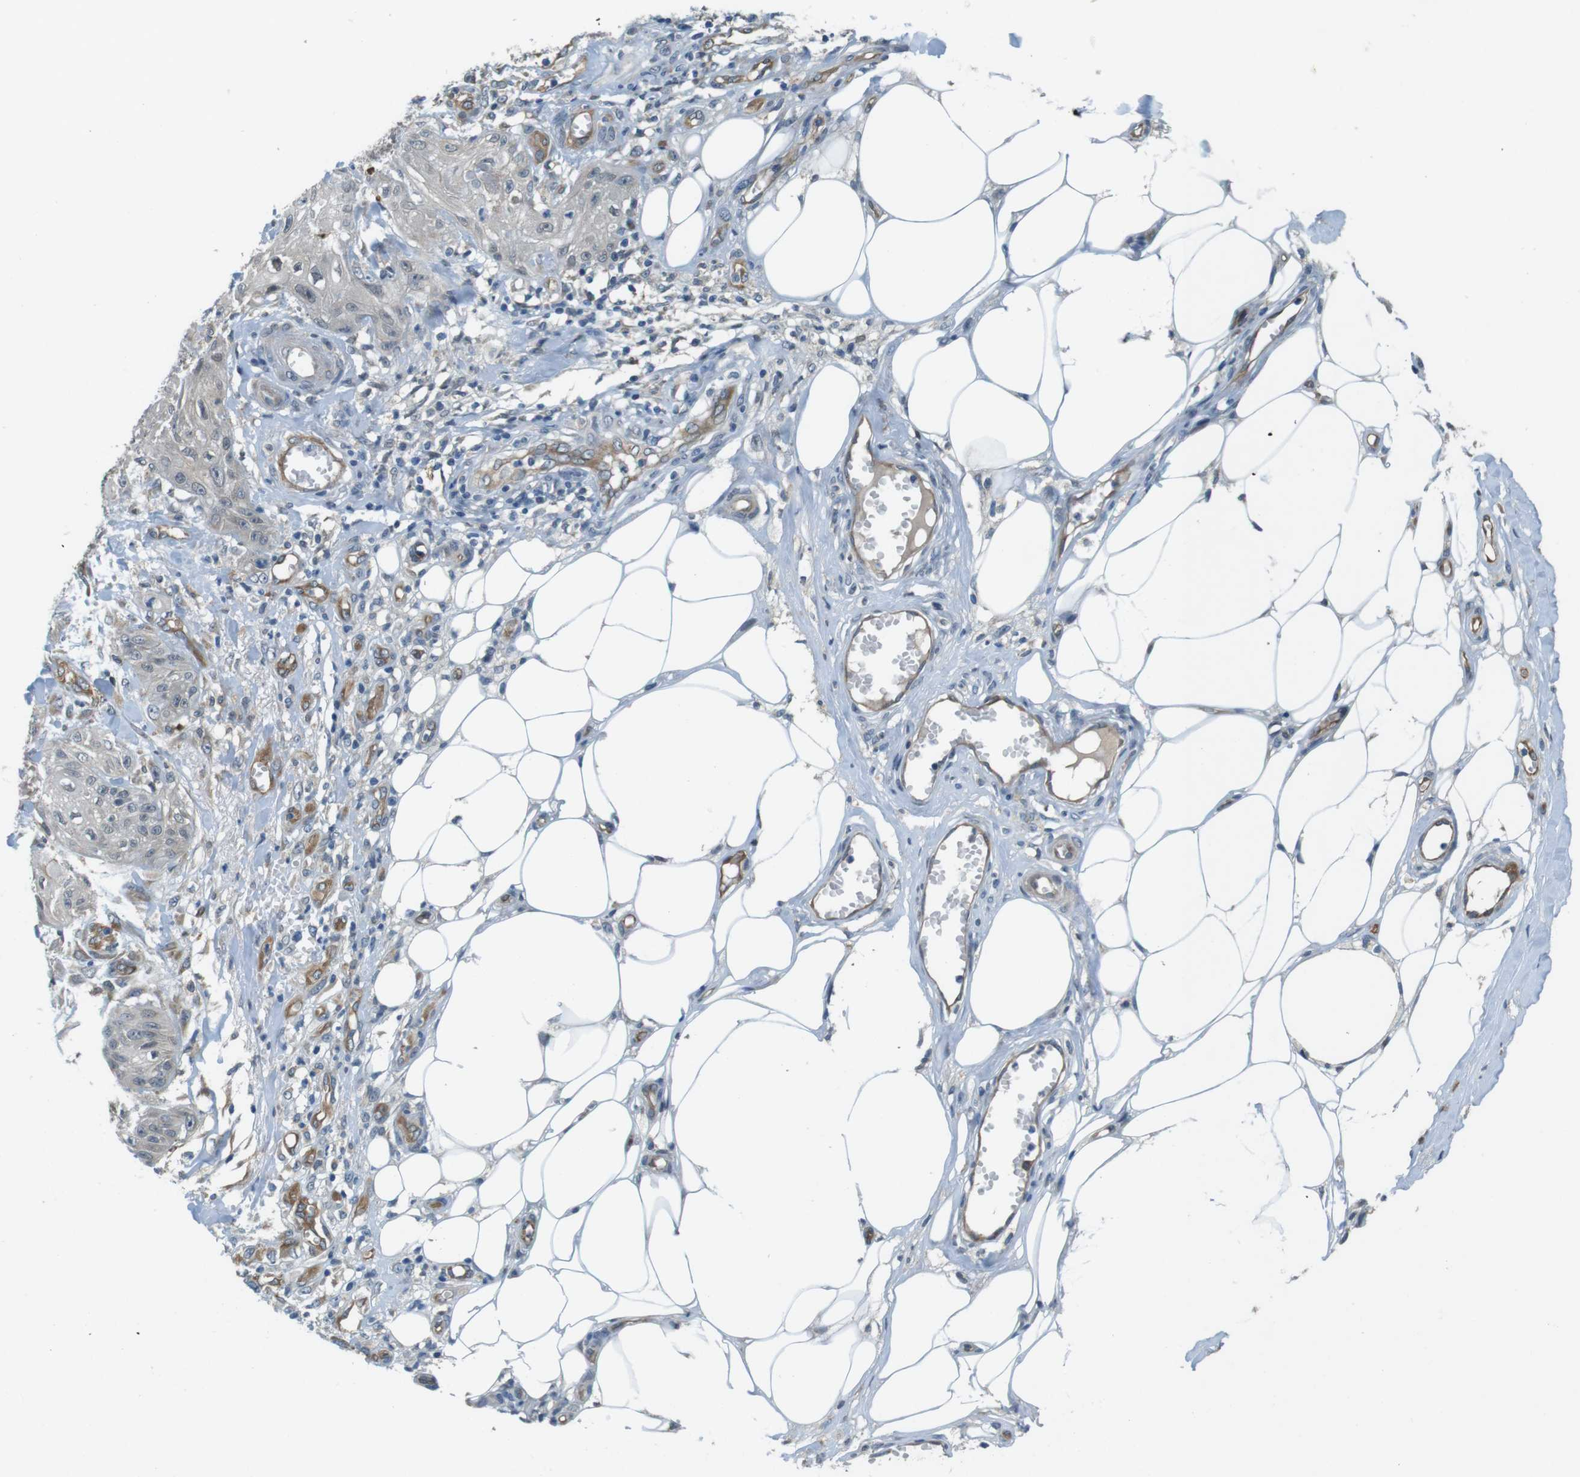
{"staining": {"intensity": "weak", "quantity": "<25%", "location": "cytoplasmic/membranous"}, "tissue": "skin cancer", "cell_type": "Tumor cells", "image_type": "cancer", "snomed": [{"axis": "morphology", "description": "Squamous cell carcinoma, NOS"}, {"axis": "topography", "description": "Skin"}], "caption": "DAB immunohistochemical staining of skin squamous cell carcinoma displays no significant expression in tumor cells.", "gene": "PALD1", "patient": {"sex": "male", "age": 74}}